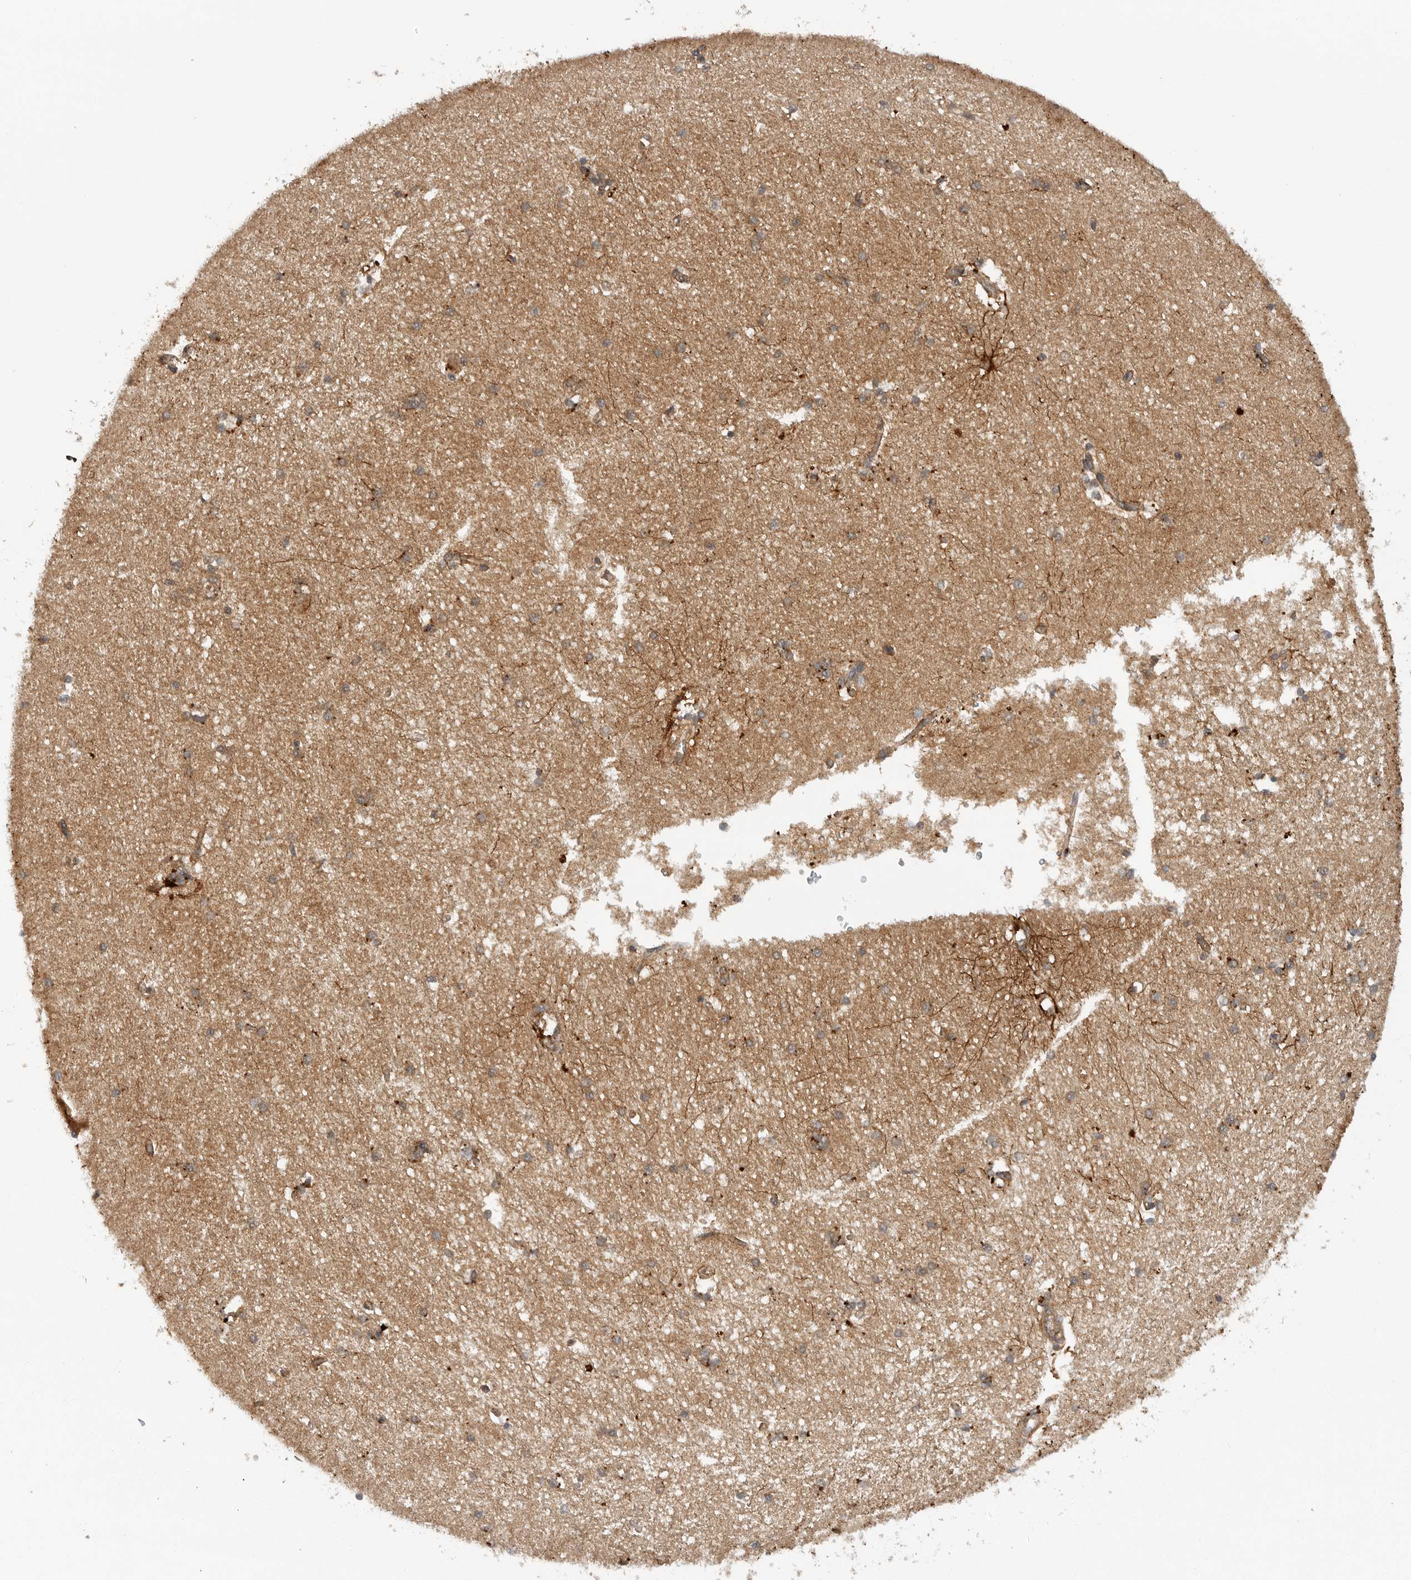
{"staining": {"intensity": "strong", "quantity": "25%-75%", "location": "cytoplasmic/membranous"}, "tissue": "hippocampus", "cell_type": "Glial cells", "image_type": "normal", "snomed": [{"axis": "morphology", "description": "Normal tissue, NOS"}, {"axis": "topography", "description": "Hippocampus"}], "caption": "A brown stain labels strong cytoplasmic/membranous expression of a protein in glial cells of benign human hippocampus.", "gene": "PRDX4", "patient": {"sex": "male", "age": 45}}